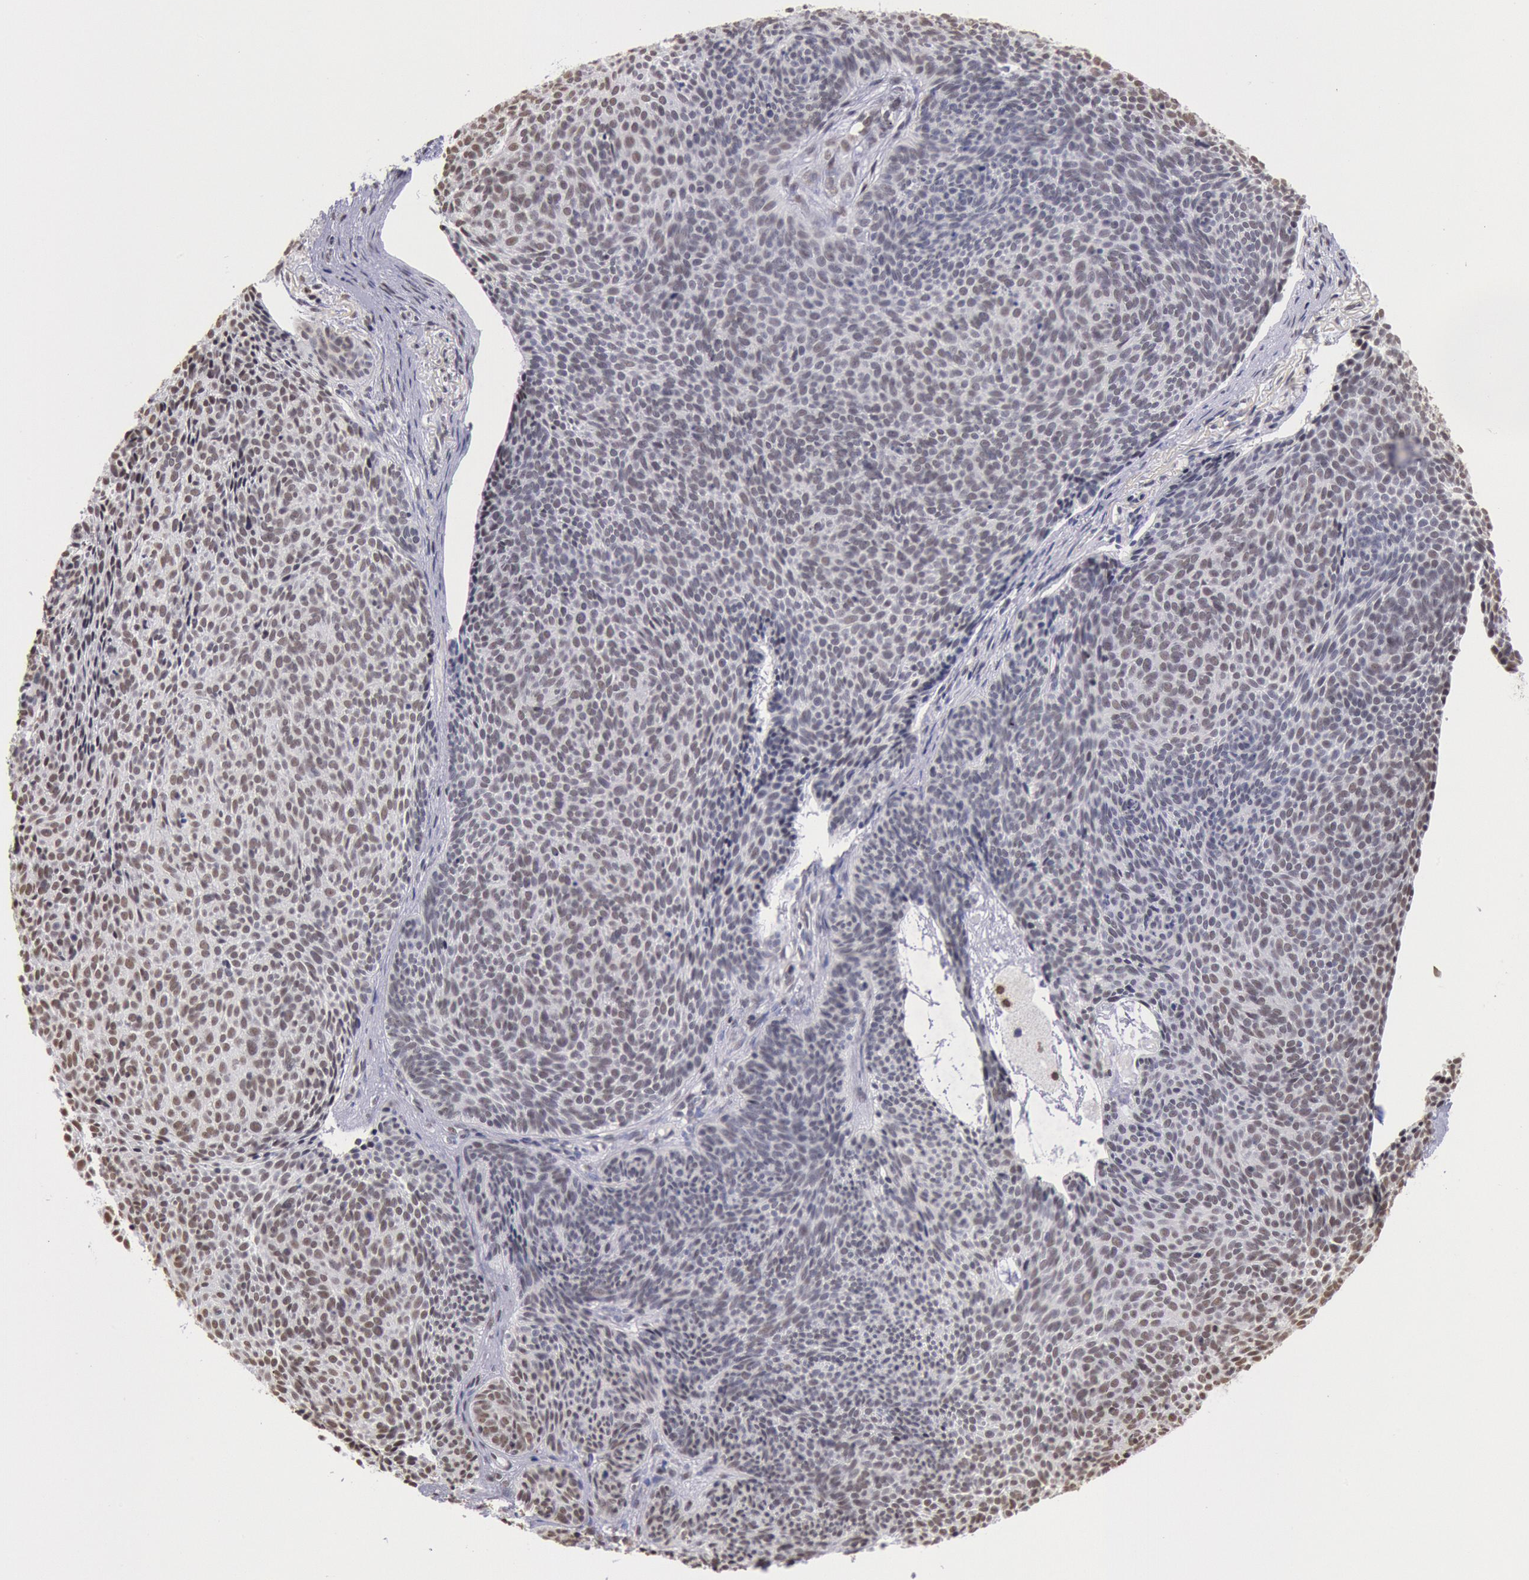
{"staining": {"intensity": "moderate", "quantity": ">75%", "location": "nuclear"}, "tissue": "skin cancer", "cell_type": "Tumor cells", "image_type": "cancer", "snomed": [{"axis": "morphology", "description": "Basal cell carcinoma"}, {"axis": "topography", "description": "Skin"}], "caption": "This micrograph demonstrates IHC staining of human skin basal cell carcinoma, with medium moderate nuclear expression in approximately >75% of tumor cells.", "gene": "SNRPD3", "patient": {"sex": "male", "age": 84}}